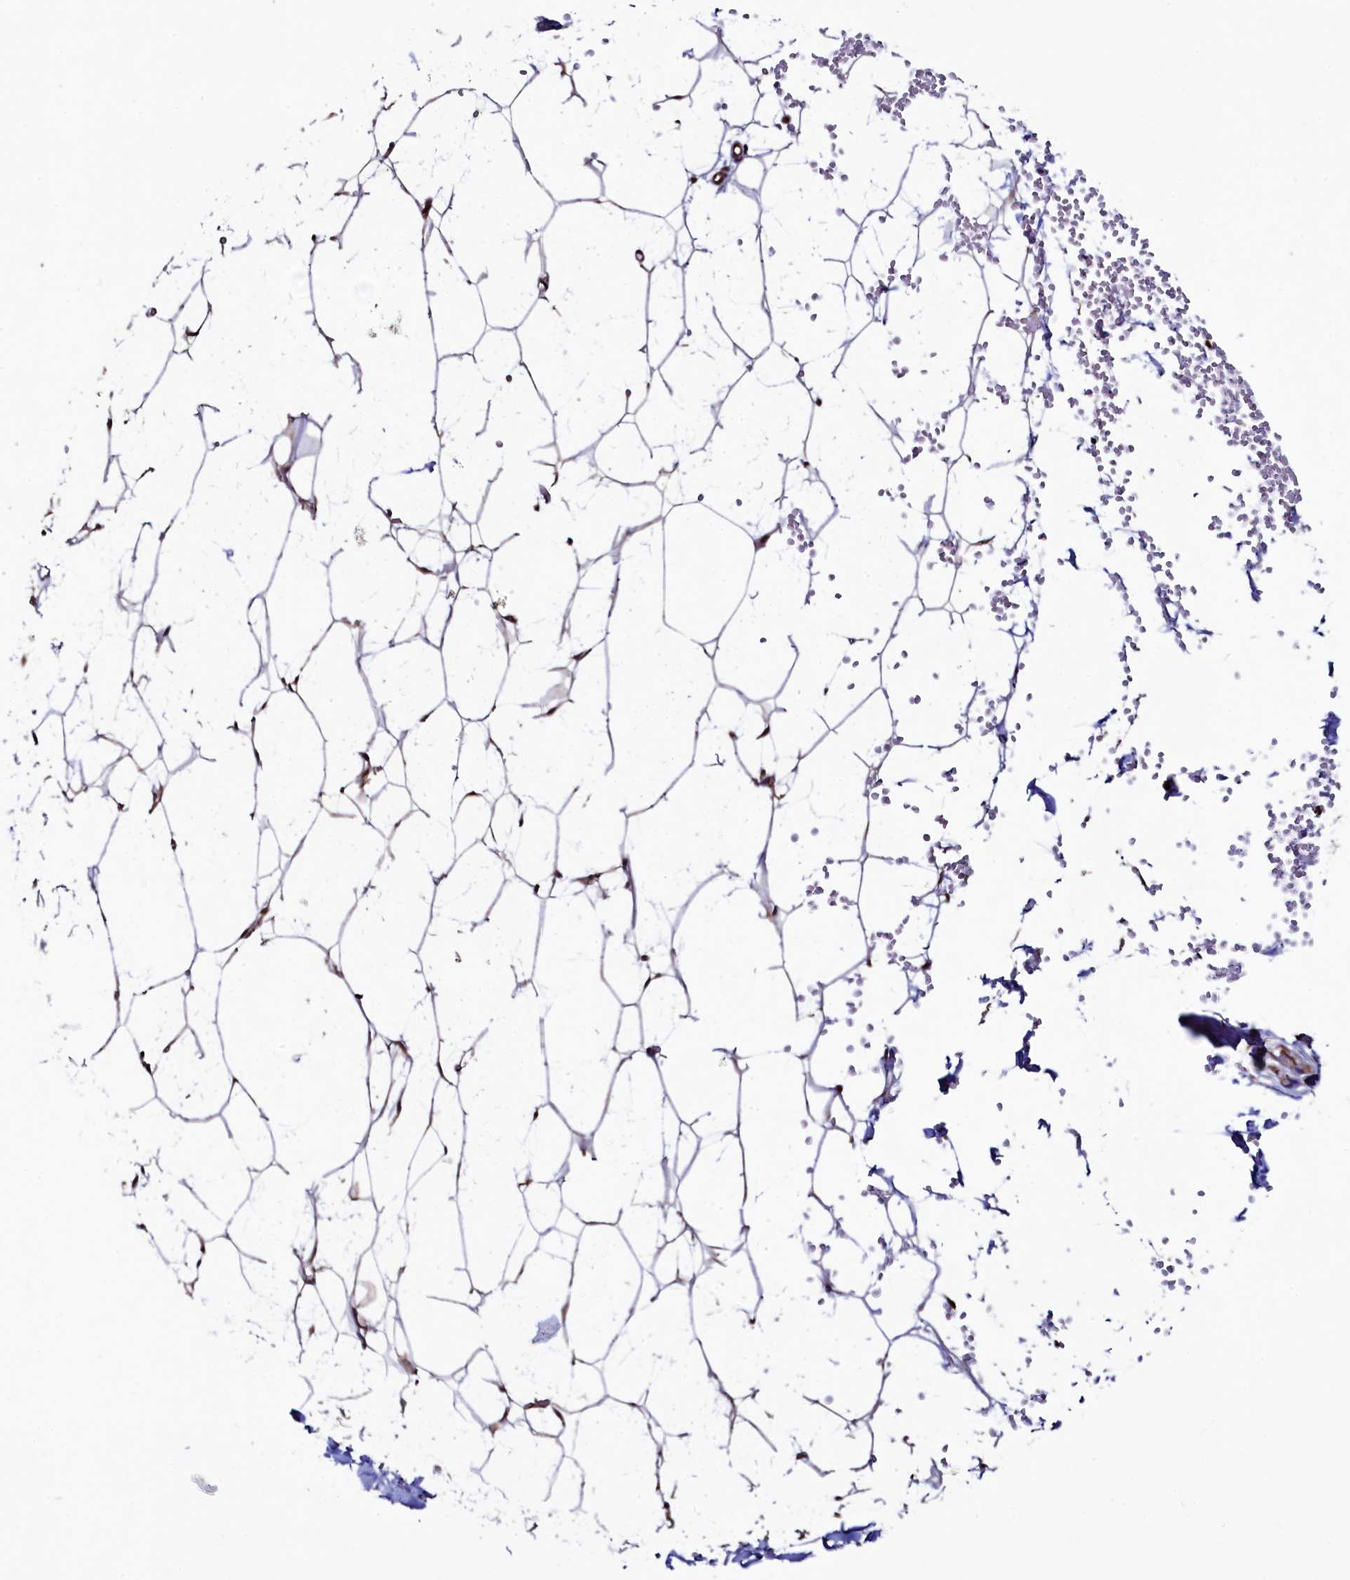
{"staining": {"intensity": "moderate", "quantity": ">75%", "location": "nuclear"}, "tissue": "adipose tissue", "cell_type": "Adipocytes", "image_type": "normal", "snomed": [{"axis": "morphology", "description": "Normal tissue, NOS"}, {"axis": "topography", "description": "Breast"}], "caption": "Immunohistochemistry (IHC) histopathology image of benign human adipose tissue stained for a protein (brown), which demonstrates medium levels of moderate nuclear staining in about >75% of adipocytes.", "gene": "LEO1", "patient": {"sex": "female", "age": 23}}